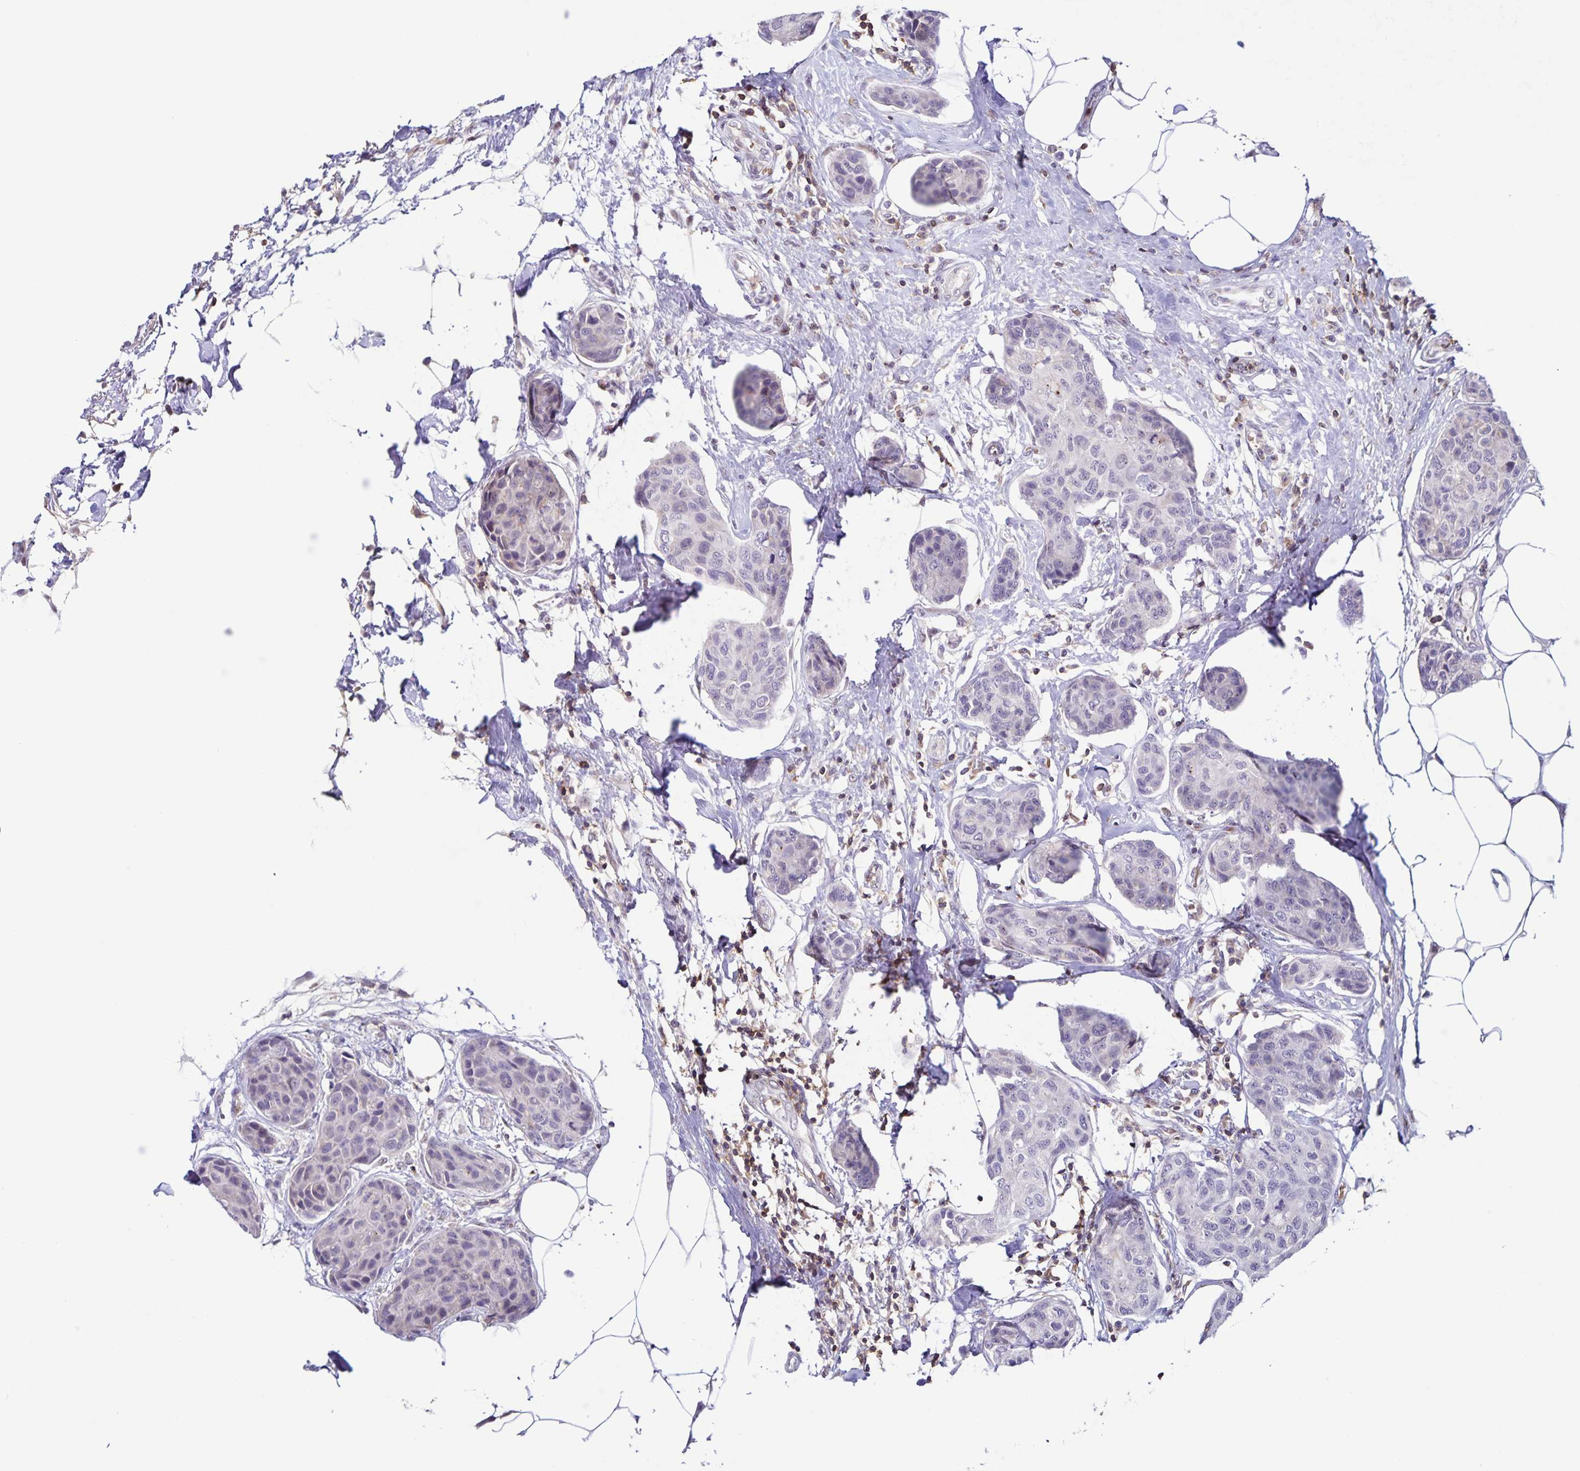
{"staining": {"intensity": "negative", "quantity": "none", "location": "none"}, "tissue": "breast cancer", "cell_type": "Tumor cells", "image_type": "cancer", "snomed": [{"axis": "morphology", "description": "Duct carcinoma"}, {"axis": "topography", "description": "Breast"}], "caption": "IHC of breast invasive ductal carcinoma shows no positivity in tumor cells.", "gene": "STPG4", "patient": {"sex": "female", "age": 80}}